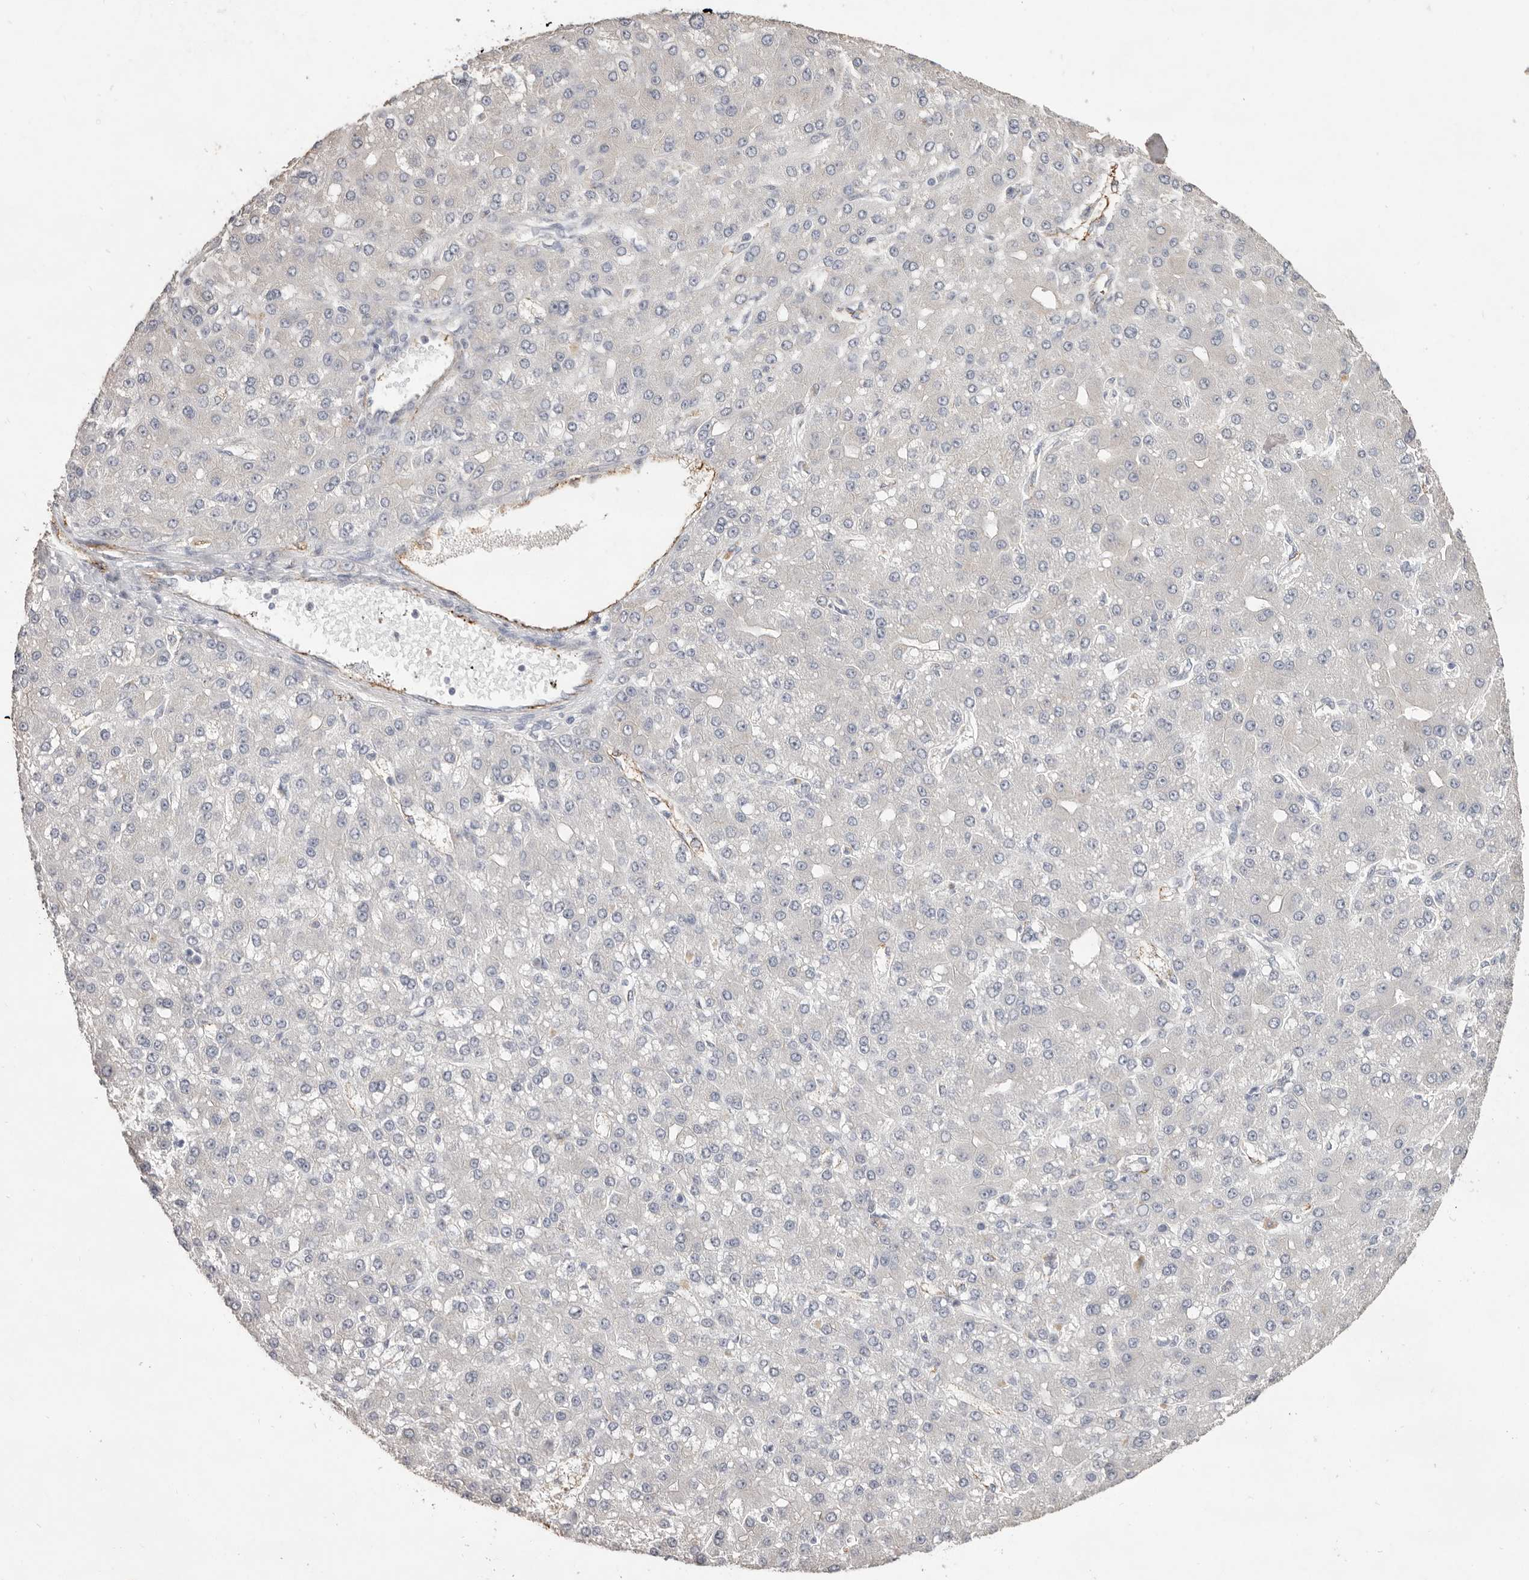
{"staining": {"intensity": "negative", "quantity": "none", "location": "none"}, "tissue": "liver cancer", "cell_type": "Tumor cells", "image_type": "cancer", "snomed": [{"axis": "morphology", "description": "Carcinoma, Hepatocellular, NOS"}, {"axis": "topography", "description": "Liver"}], "caption": "This photomicrograph is of liver cancer stained with IHC to label a protein in brown with the nuclei are counter-stained blue. There is no staining in tumor cells. (DAB (3,3'-diaminobenzidine) IHC with hematoxylin counter stain).", "gene": "ZYG11B", "patient": {"sex": "male", "age": 67}}